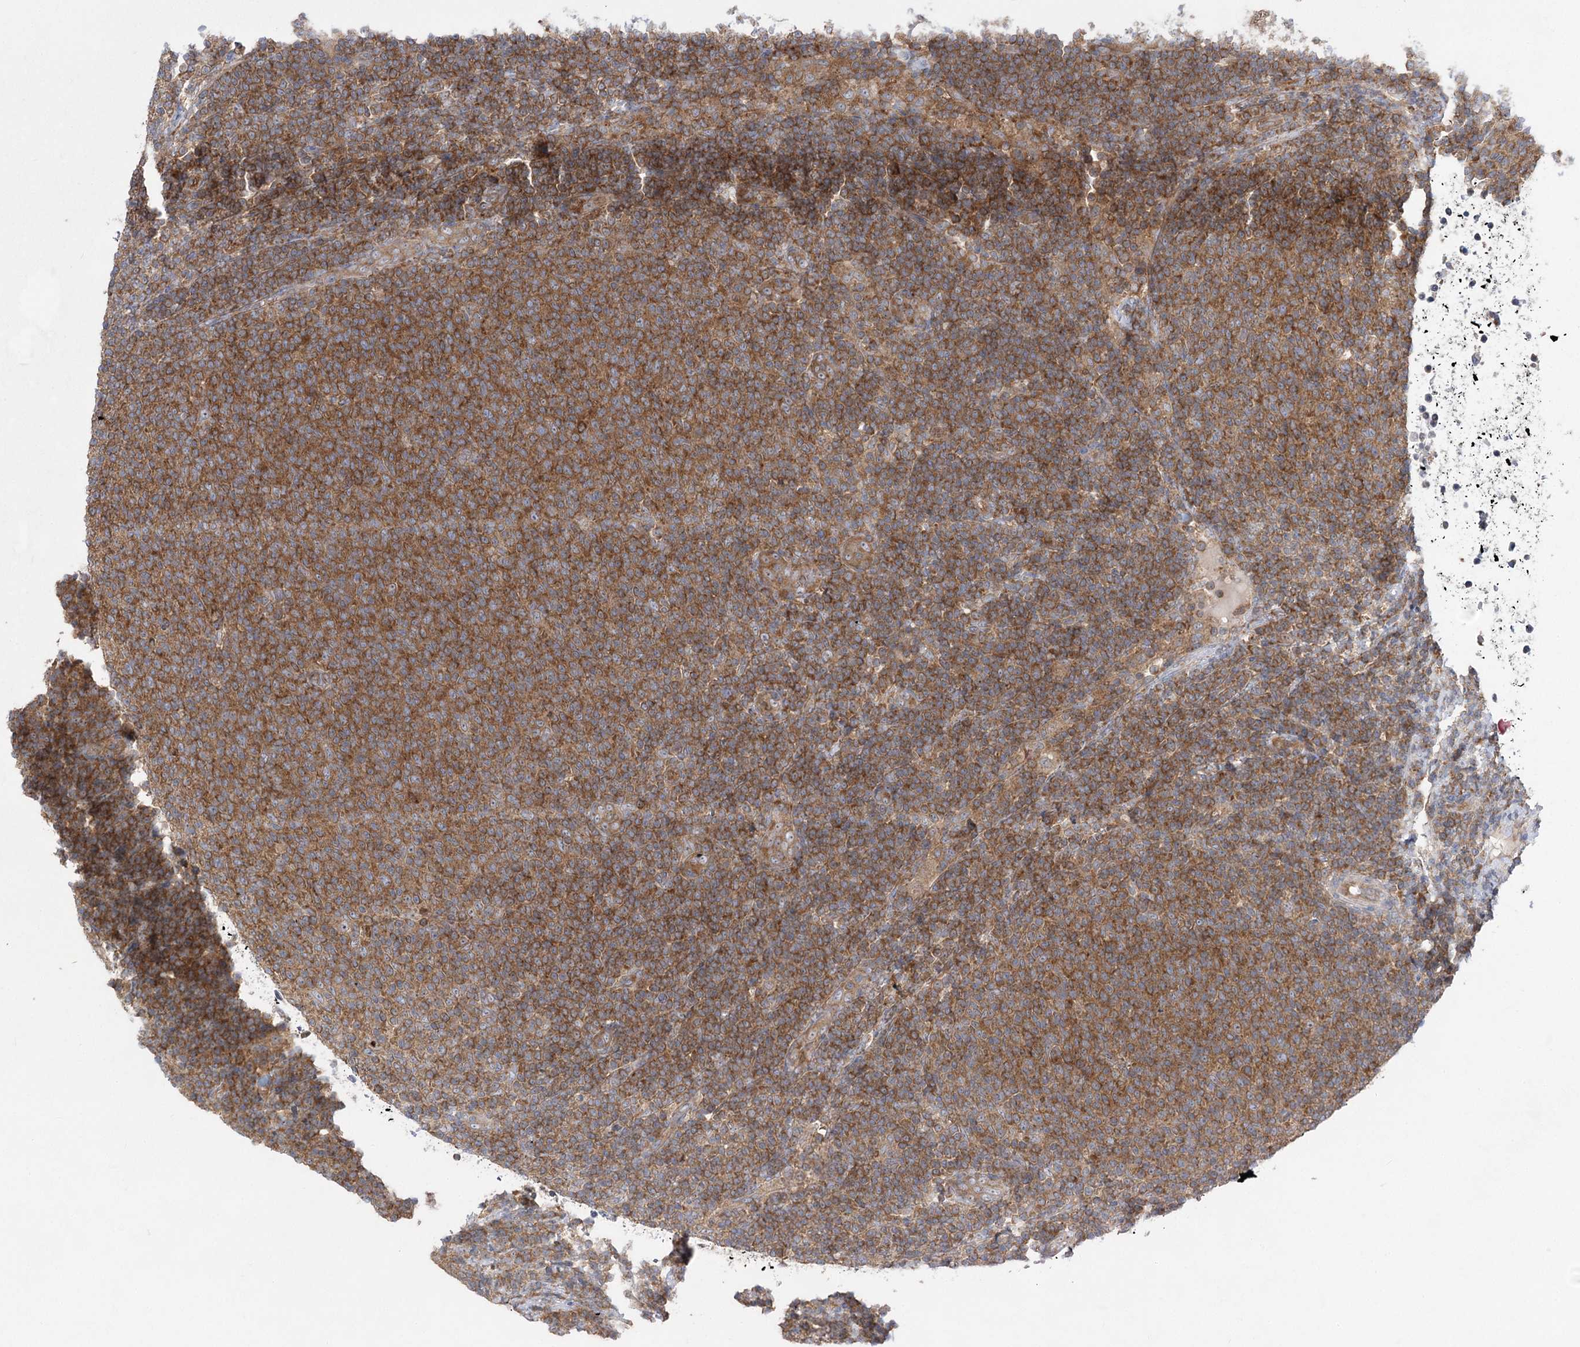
{"staining": {"intensity": "moderate", "quantity": ">75%", "location": "cytoplasmic/membranous"}, "tissue": "lymphoma", "cell_type": "Tumor cells", "image_type": "cancer", "snomed": [{"axis": "morphology", "description": "Malignant lymphoma, non-Hodgkin's type, Low grade"}, {"axis": "topography", "description": "Lymph node"}], "caption": "A medium amount of moderate cytoplasmic/membranous expression is seen in about >75% of tumor cells in lymphoma tissue.", "gene": "EIF3A", "patient": {"sex": "male", "age": 66}}